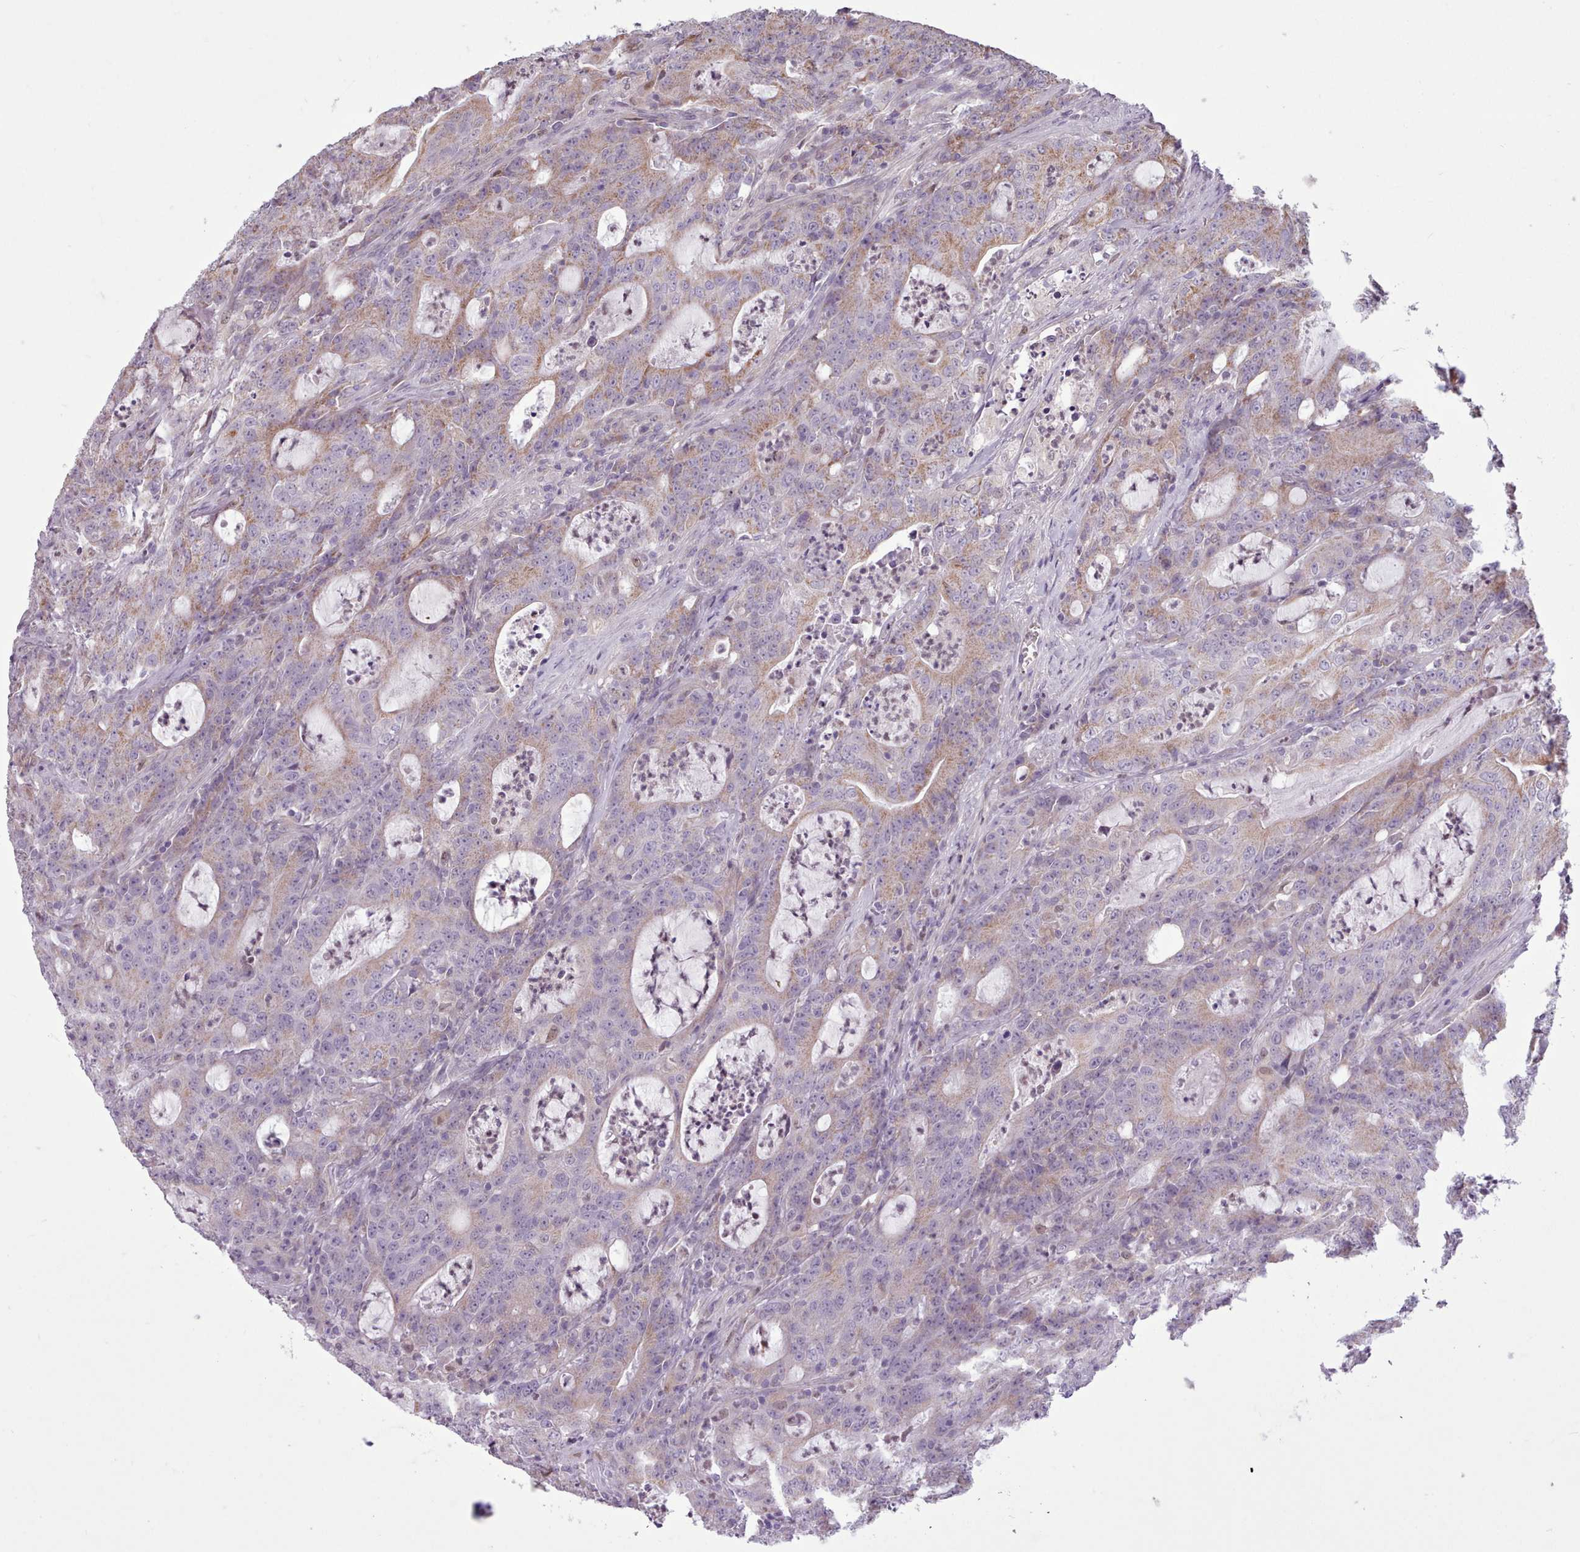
{"staining": {"intensity": "moderate", "quantity": "<25%", "location": "cytoplasmic/membranous"}, "tissue": "colorectal cancer", "cell_type": "Tumor cells", "image_type": "cancer", "snomed": [{"axis": "morphology", "description": "Adenocarcinoma, NOS"}, {"axis": "topography", "description": "Colon"}], "caption": "The immunohistochemical stain shows moderate cytoplasmic/membranous positivity in tumor cells of colorectal cancer (adenocarcinoma) tissue.", "gene": "SLURP1", "patient": {"sex": "male", "age": 83}}